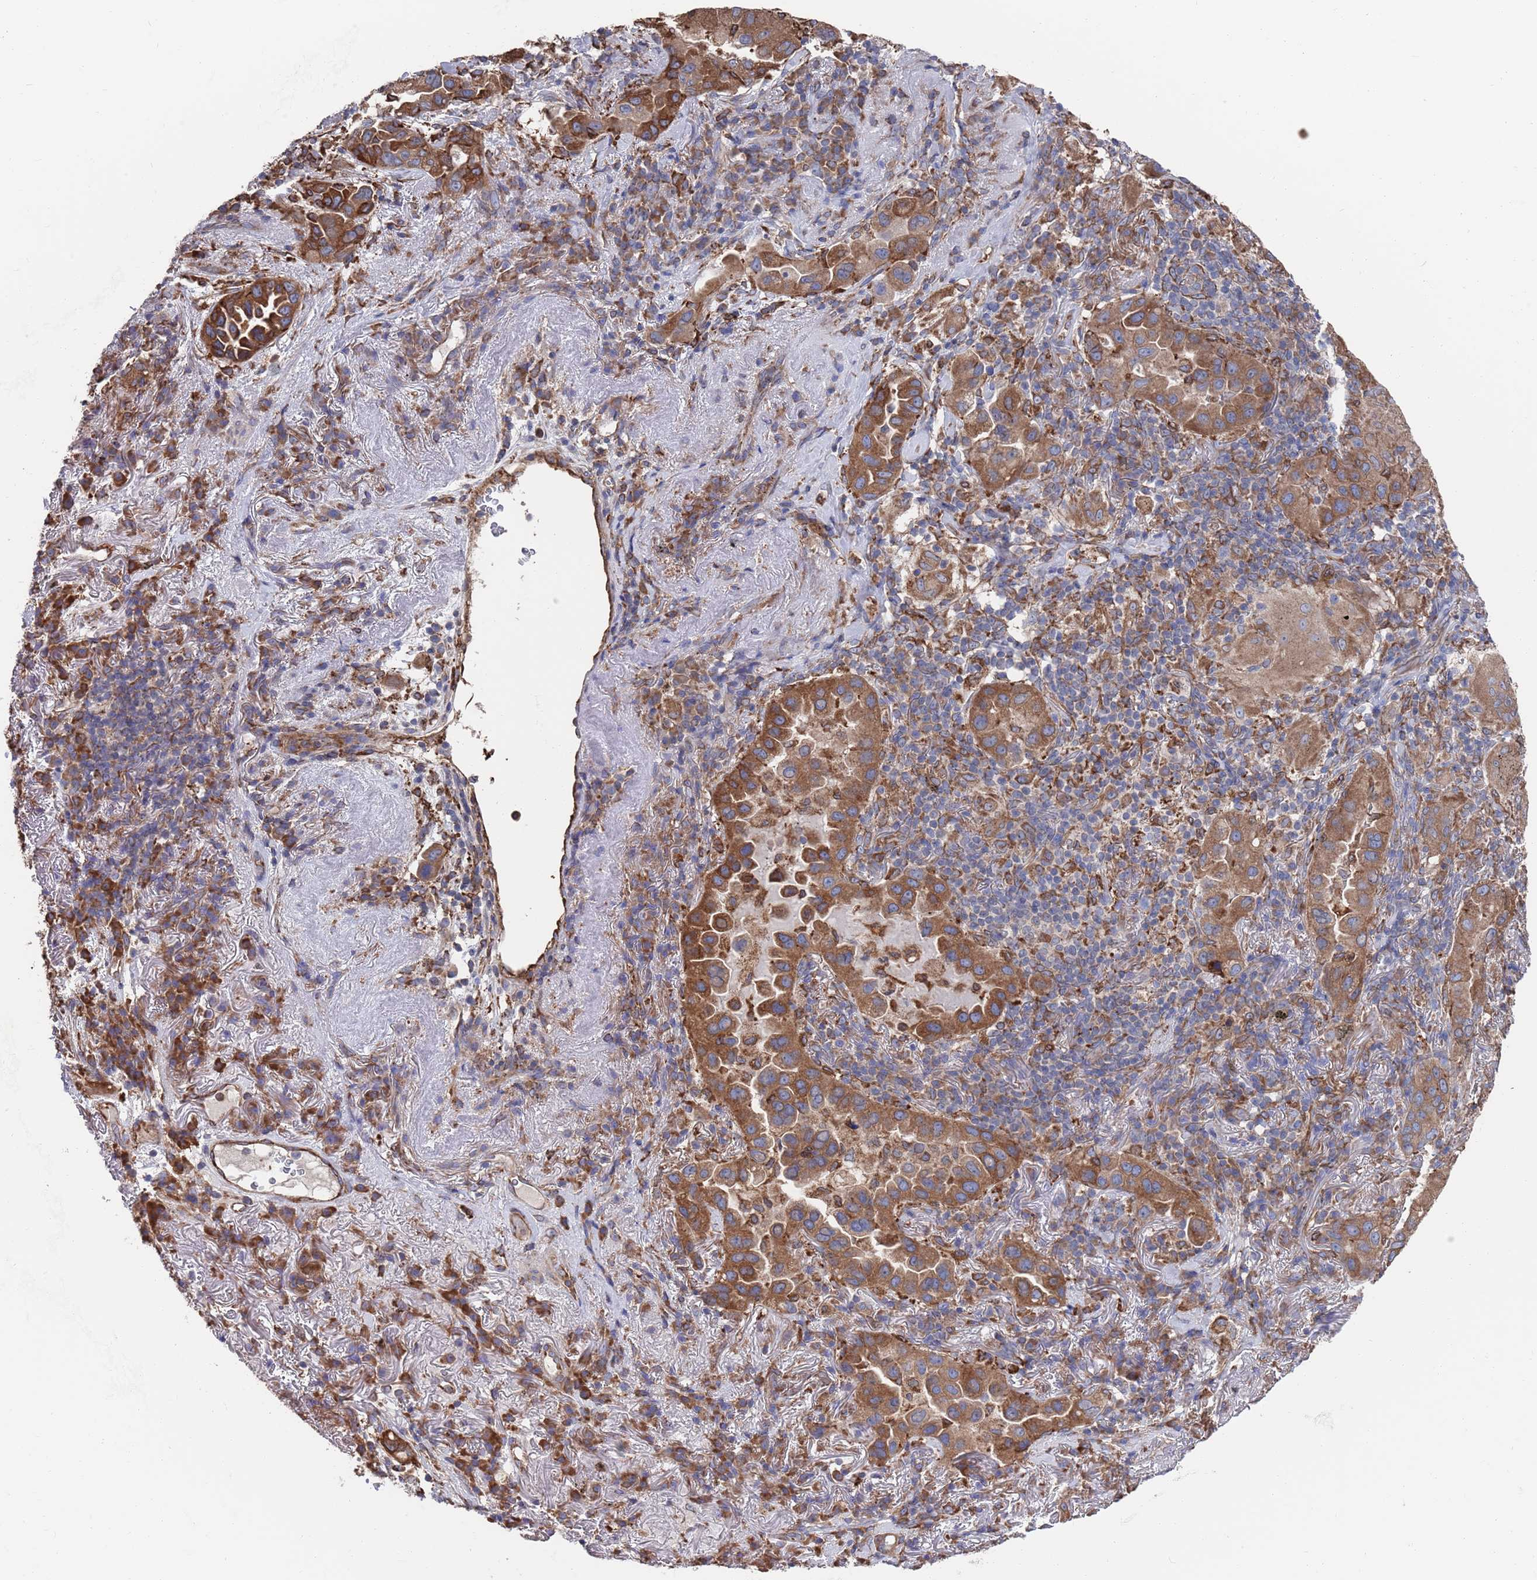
{"staining": {"intensity": "moderate", "quantity": ">75%", "location": "cytoplasmic/membranous"}, "tissue": "lung cancer", "cell_type": "Tumor cells", "image_type": "cancer", "snomed": [{"axis": "morphology", "description": "Adenocarcinoma, NOS"}, {"axis": "topography", "description": "Lung"}], "caption": "Lung adenocarcinoma stained for a protein (brown) reveals moderate cytoplasmic/membranous positive staining in approximately >75% of tumor cells.", "gene": "GID8", "patient": {"sex": "female", "age": 69}}